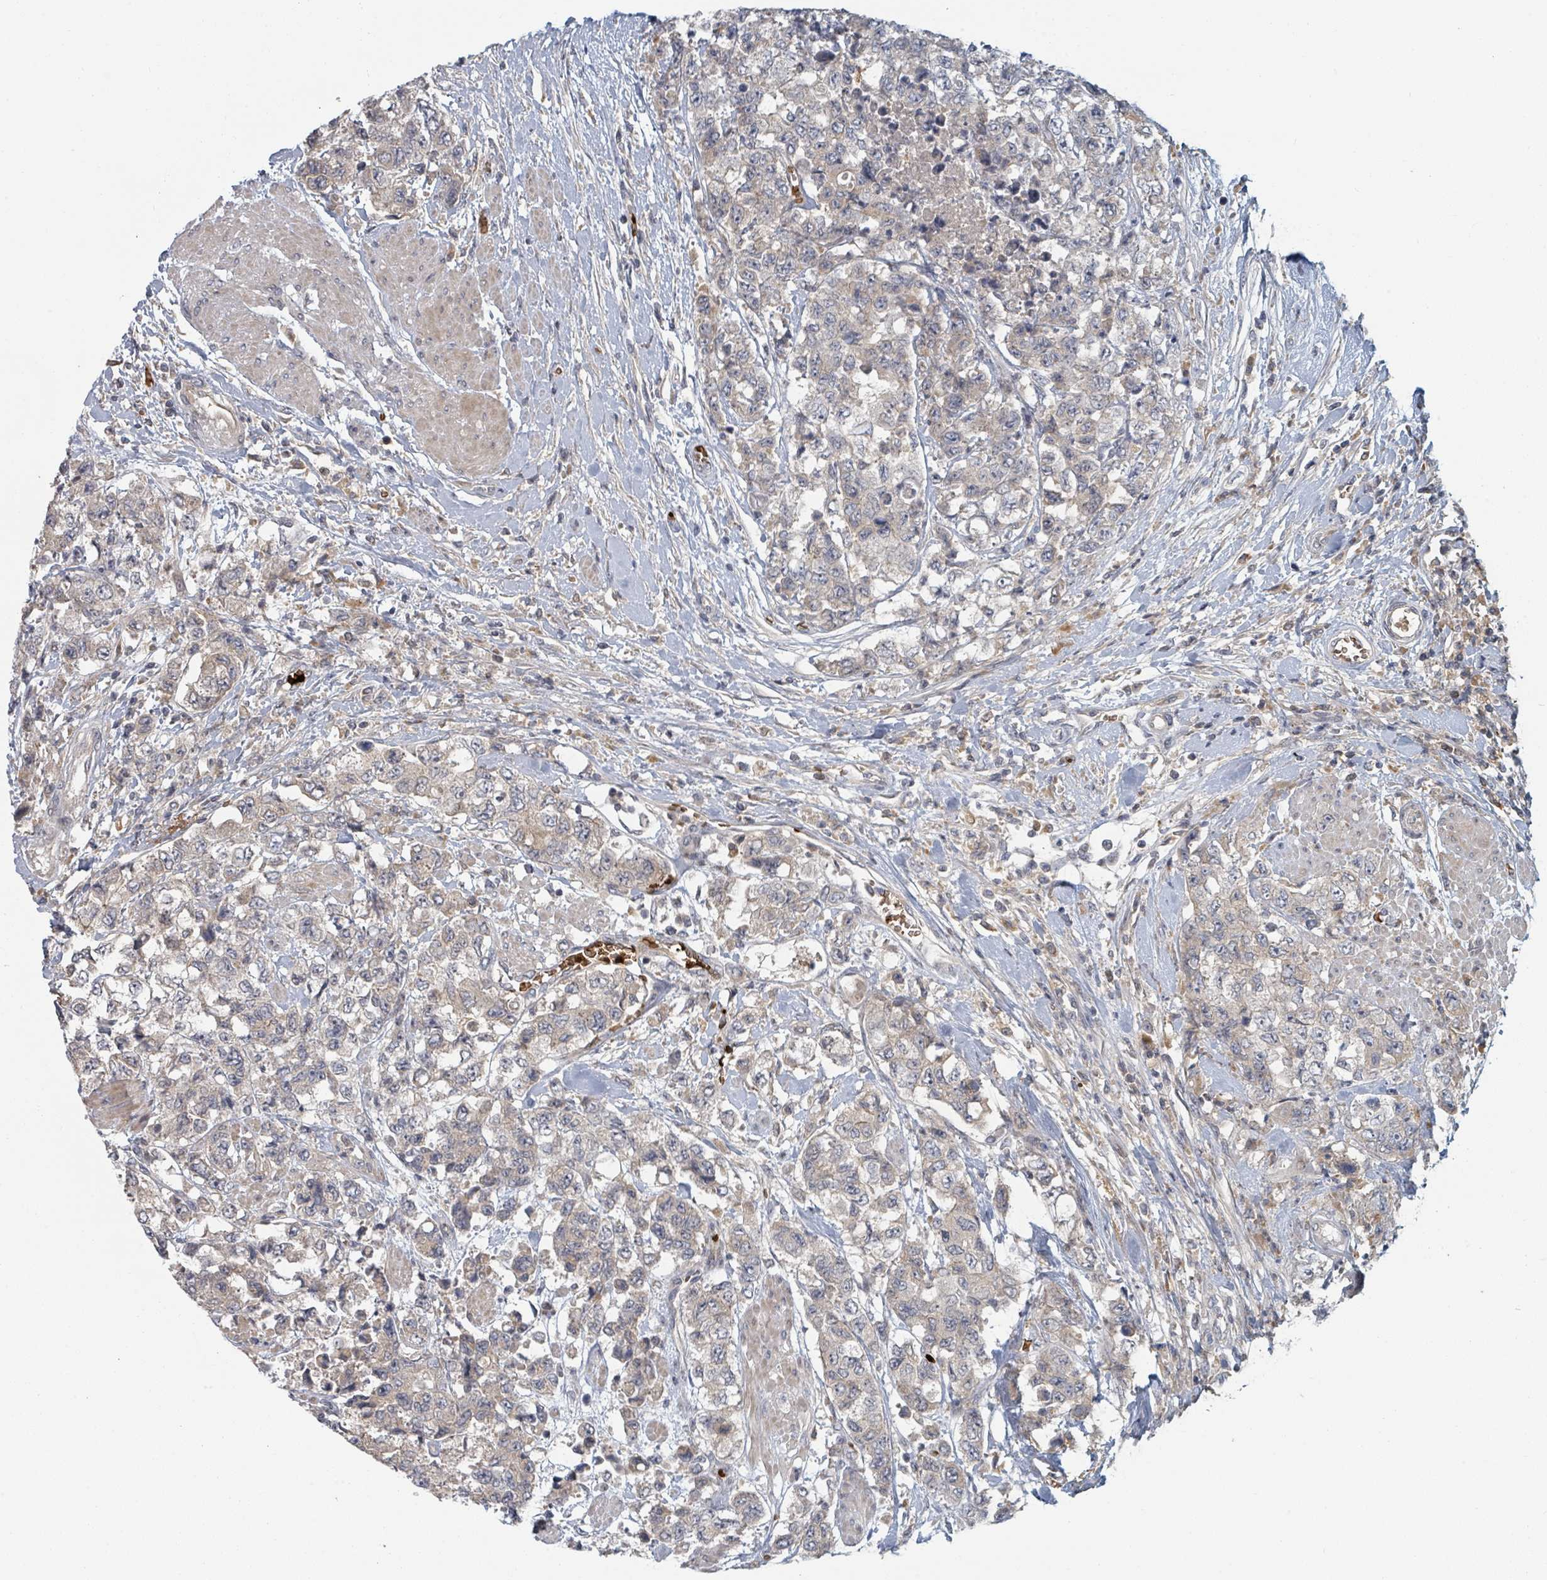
{"staining": {"intensity": "negative", "quantity": "none", "location": "none"}, "tissue": "urothelial cancer", "cell_type": "Tumor cells", "image_type": "cancer", "snomed": [{"axis": "morphology", "description": "Urothelial carcinoma, High grade"}, {"axis": "topography", "description": "Urinary bladder"}], "caption": "This is an immunohistochemistry (IHC) histopathology image of human urothelial cancer. There is no positivity in tumor cells.", "gene": "TRPC4AP", "patient": {"sex": "female", "age": 78}}